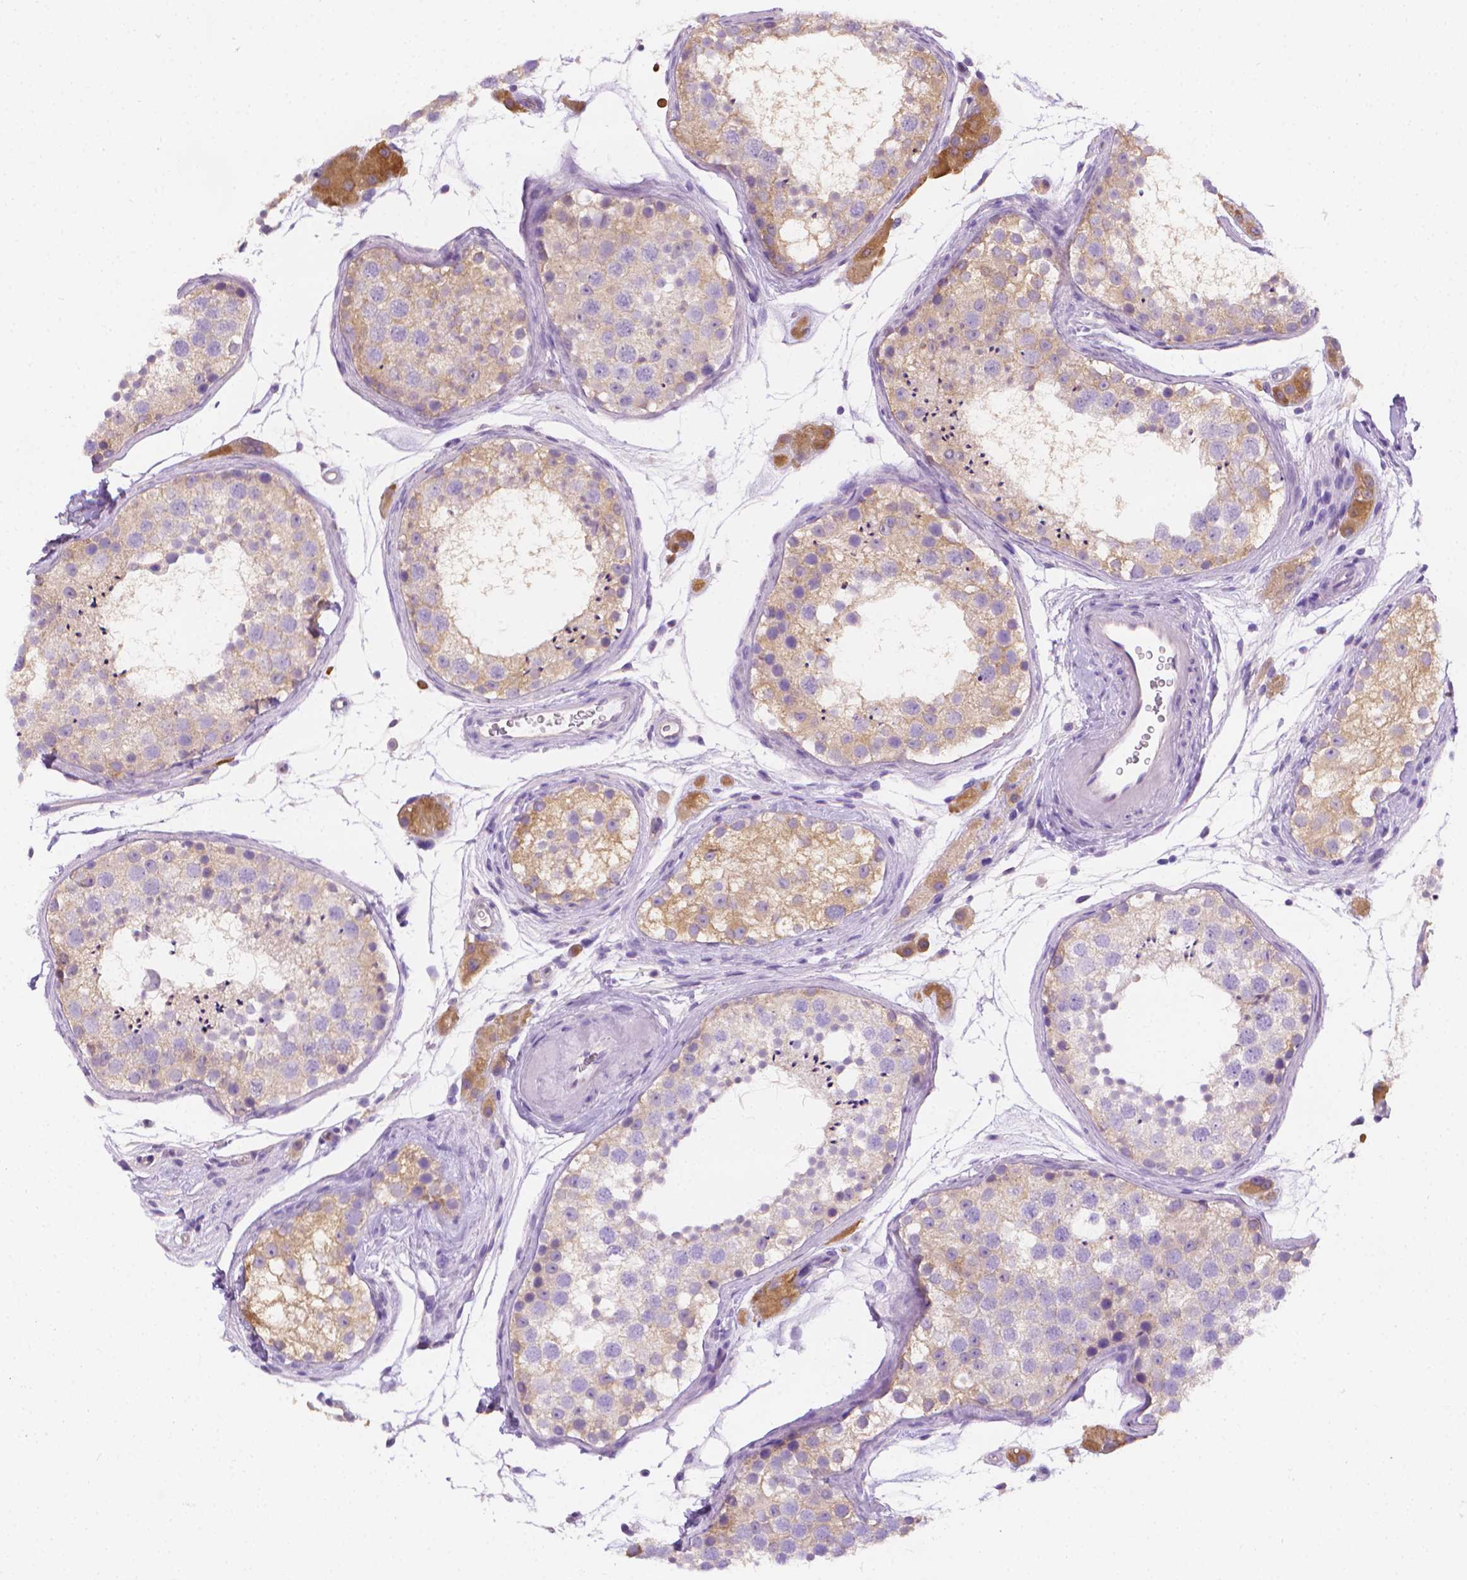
{"staining": {"intensity": "weak", "quantity": "<25%", "location": "cytoplasmic/membranous"}, "tissue": "testis", "cell_type": "Cells in seminiferous ducts", "image_type": "normal", "snomed": [{"axis": "morphology", "description": "Normal tissue, NOS"}, {"axis": "topography", "description": "Testis"}], "caption": "A high-resolution histopathology image shows immunohistochemistry staining of normal testis, which demonstrates no significant positivity in cells in seminiferous ducts.", "gene": "FASN", "patient": {"sex": "male", "age": 41}}